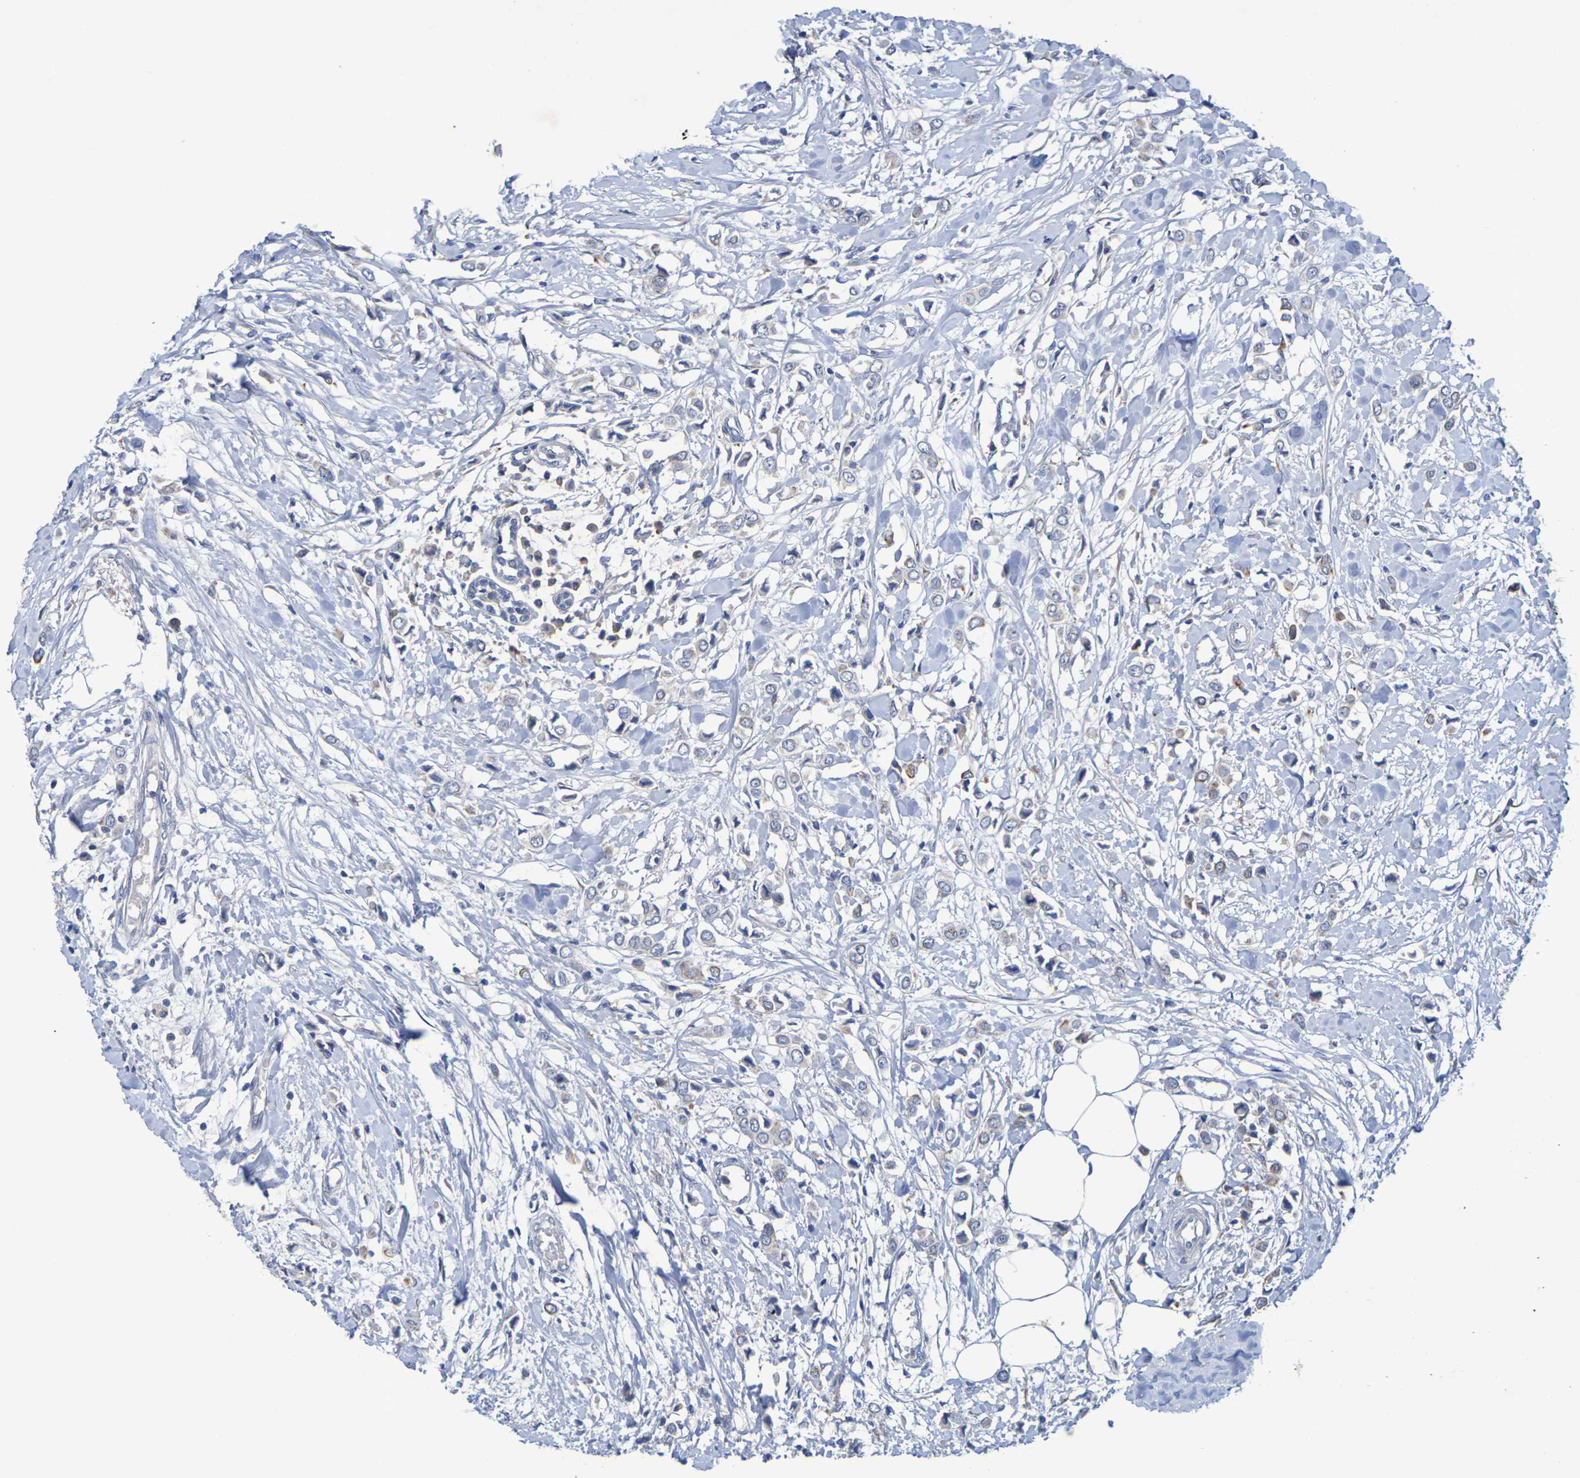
{"staining": {"intensity": "weak", "quantity": "25%-75%", "location": "cytoplasmic/membranous"}, "tissue": "breast cancer", "cell_type": "Tumor cells", "image_type": "cancer", "snomed": [{"axis": "morphology", "description": "Lobular carcinoma"}, {"axis": "topography", "description": "Breast"}], "caption": "Weak cytoplasmic/membranous expression for a protein is identified in approximately 25%-75% of tumor cells of breast cancer (lobular carcinoma) using IHC.", "gene": "SDC4", "patient": {"sex": "female", "age": 51}}